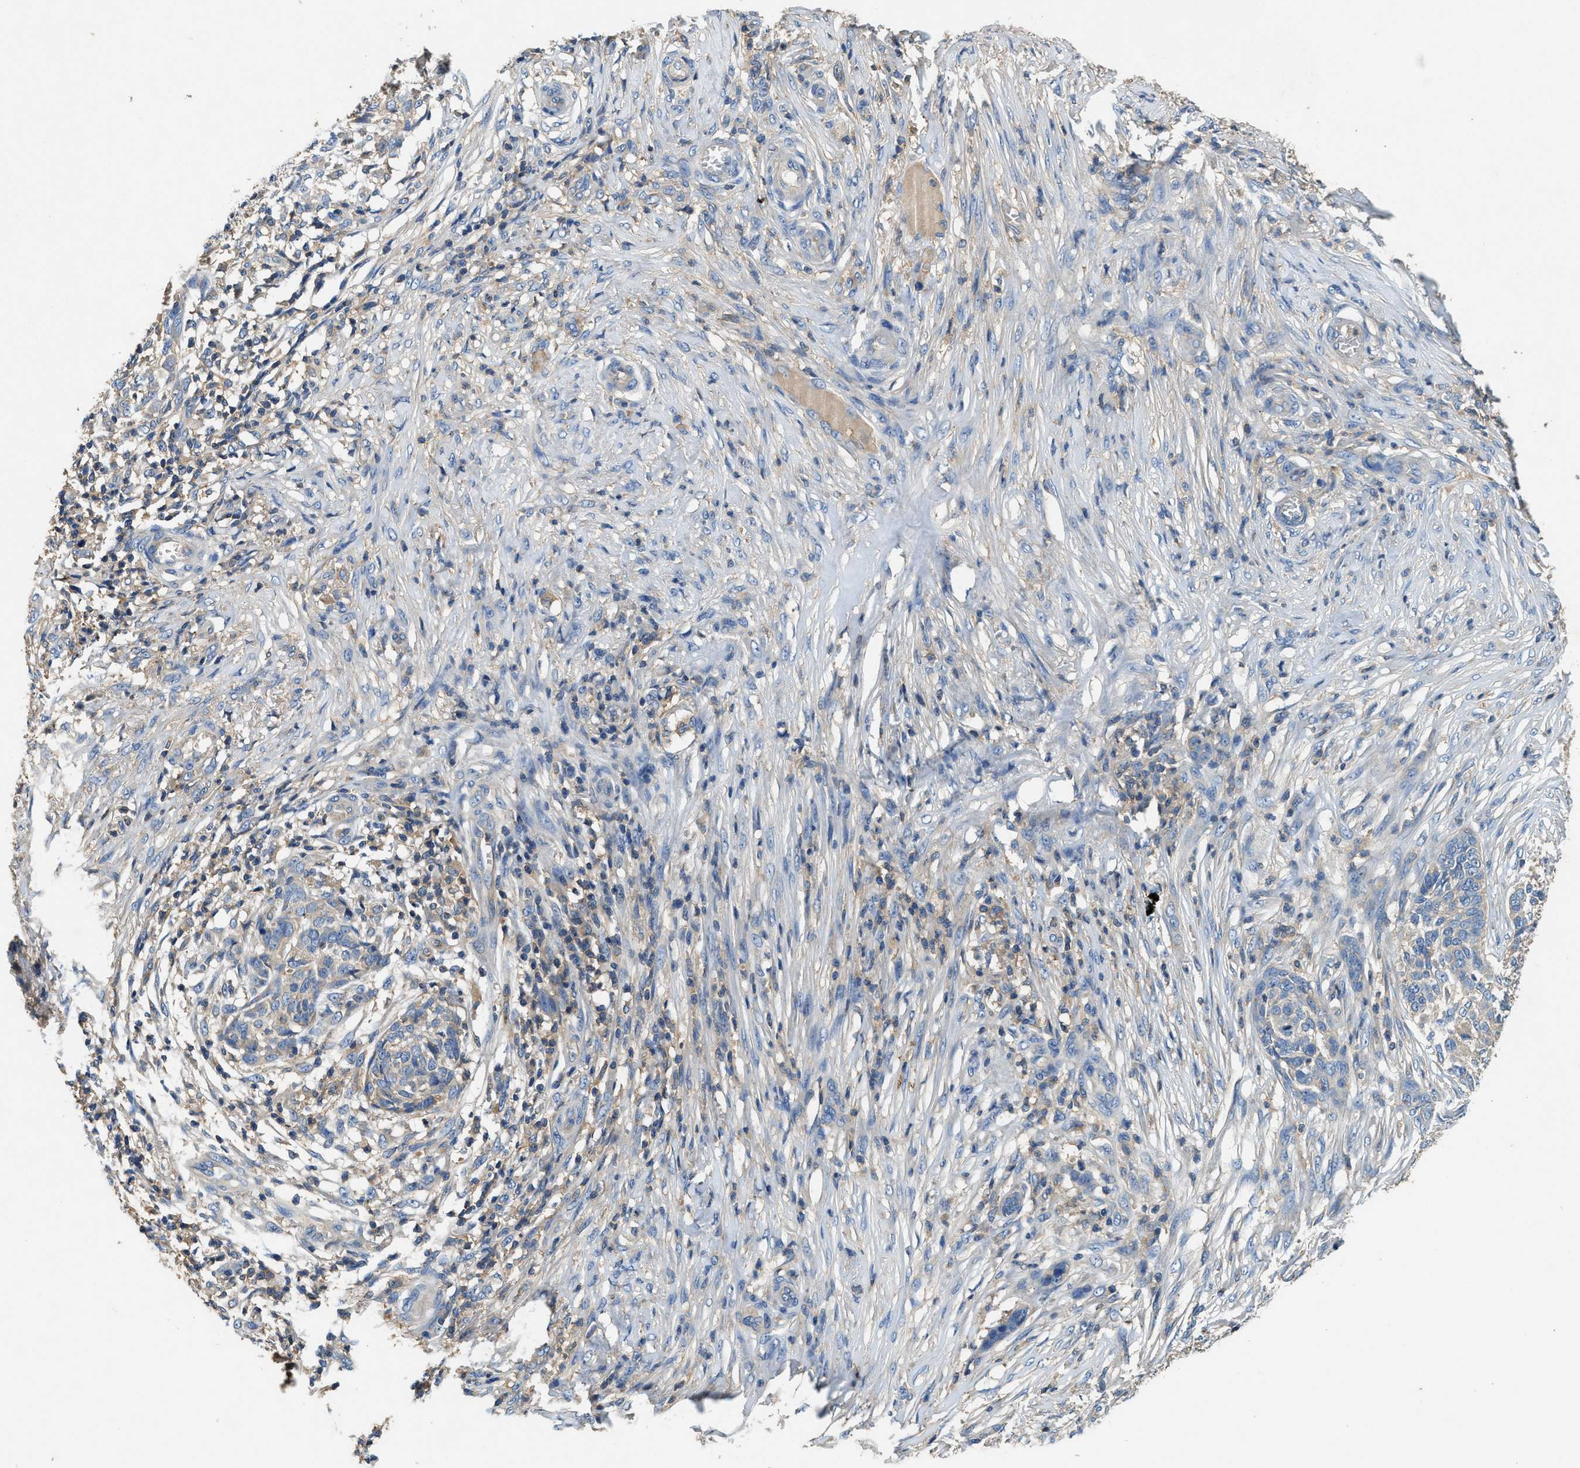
{"staining": {"intensity": "negative", "quantity": "none", "location": "none"}, "tissue": "skin cancer", "cell_type": "Tumor cells", "image_type": "cancer", "snomed": [{"axis": "morphology", "description": "Basal cell carcinoma"}, {"axis": "topography", "description": "Skin"}], "caption": "Protein analysis of skin basal cell carcinoma exhibits no significant positivity in tumor cells. Brightfield microscopy of immunohistochemistry stained with DAB (brown) and hematoxylin (blue), captured at high magnification.", "gene": "BLOC1S1", "patient": {"sex": "male", "age": 85}}